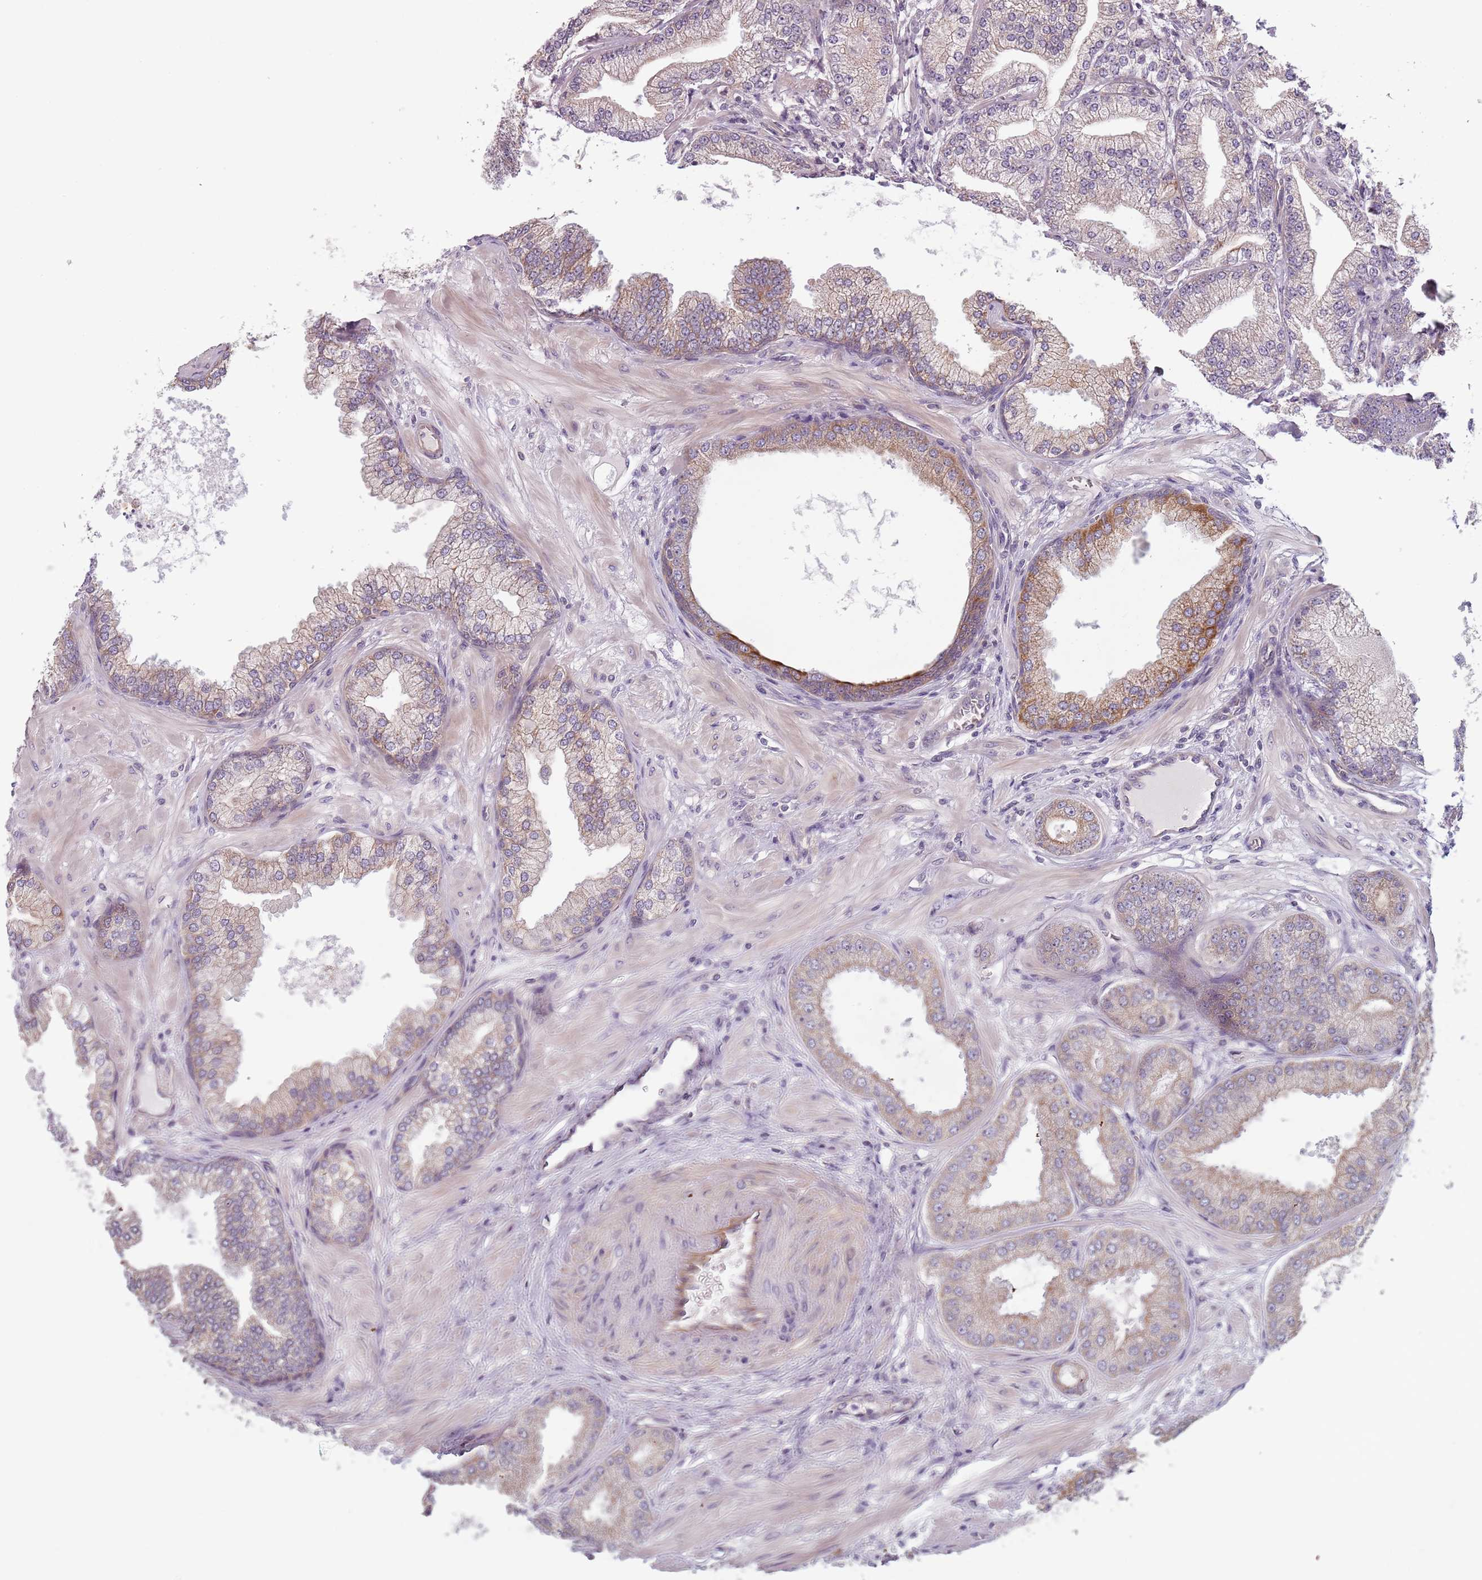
{"staining": {"intensity": "weak", "quantity": "25%-75%", "location": "cytoplasmic/membranous"}, "tissue": "prostate cancer", "cell_type": "Tumor cells", "image_type": "cancer", "snomed": [{"axis": "morphology", "description": "Adenocarcinoma, Low grade"}, {"axis": "topography", "description": "Prostate"}], "caption": "Prostate adenocarcinoma (low-grade) stained for a protein displays weak cytoplasmic/membranous positivity in tumor cells.", "gene": "TLCD2", "patient": {"sex": "male", "age": 55}}